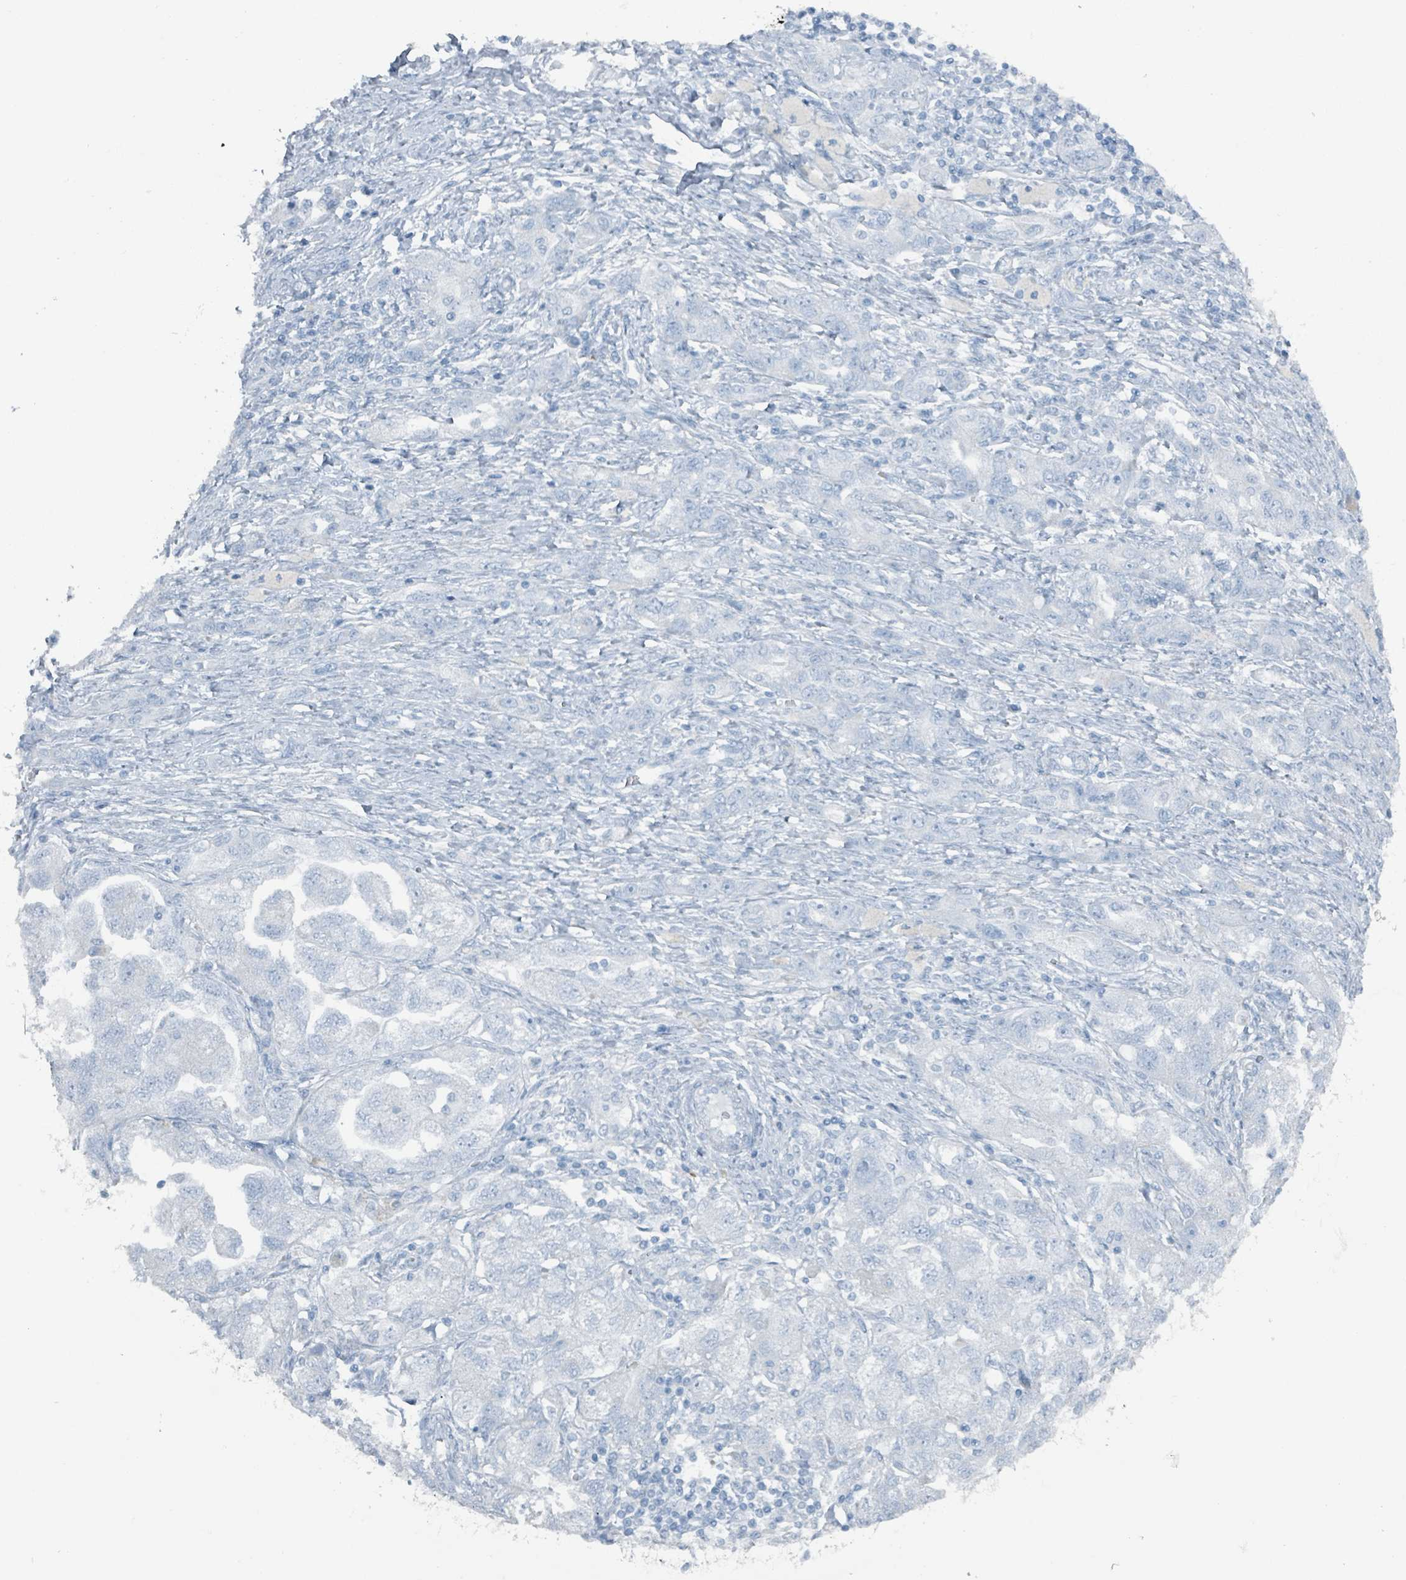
{"staining": {"intensity": "negative", "quantity": "none", "location": "none"}, "tissue": "ovarian cancer", "cell_type": "Tumor cells", "image_type": "cancer", "snomed": [{"axis": "morphology", "description": "Carcinoma, NOS"}, {"axis": "morphology", "description": "Cystadenocarcinoma, serous, NOS"}, {"axis": "topography", "description": "Ovary"}], "caption": "A micrograph of human ovarian carcinoma is negative for staining in tumor cells.", "gene": "GAMT", "patient": {"sex": "female", "age": 69}}